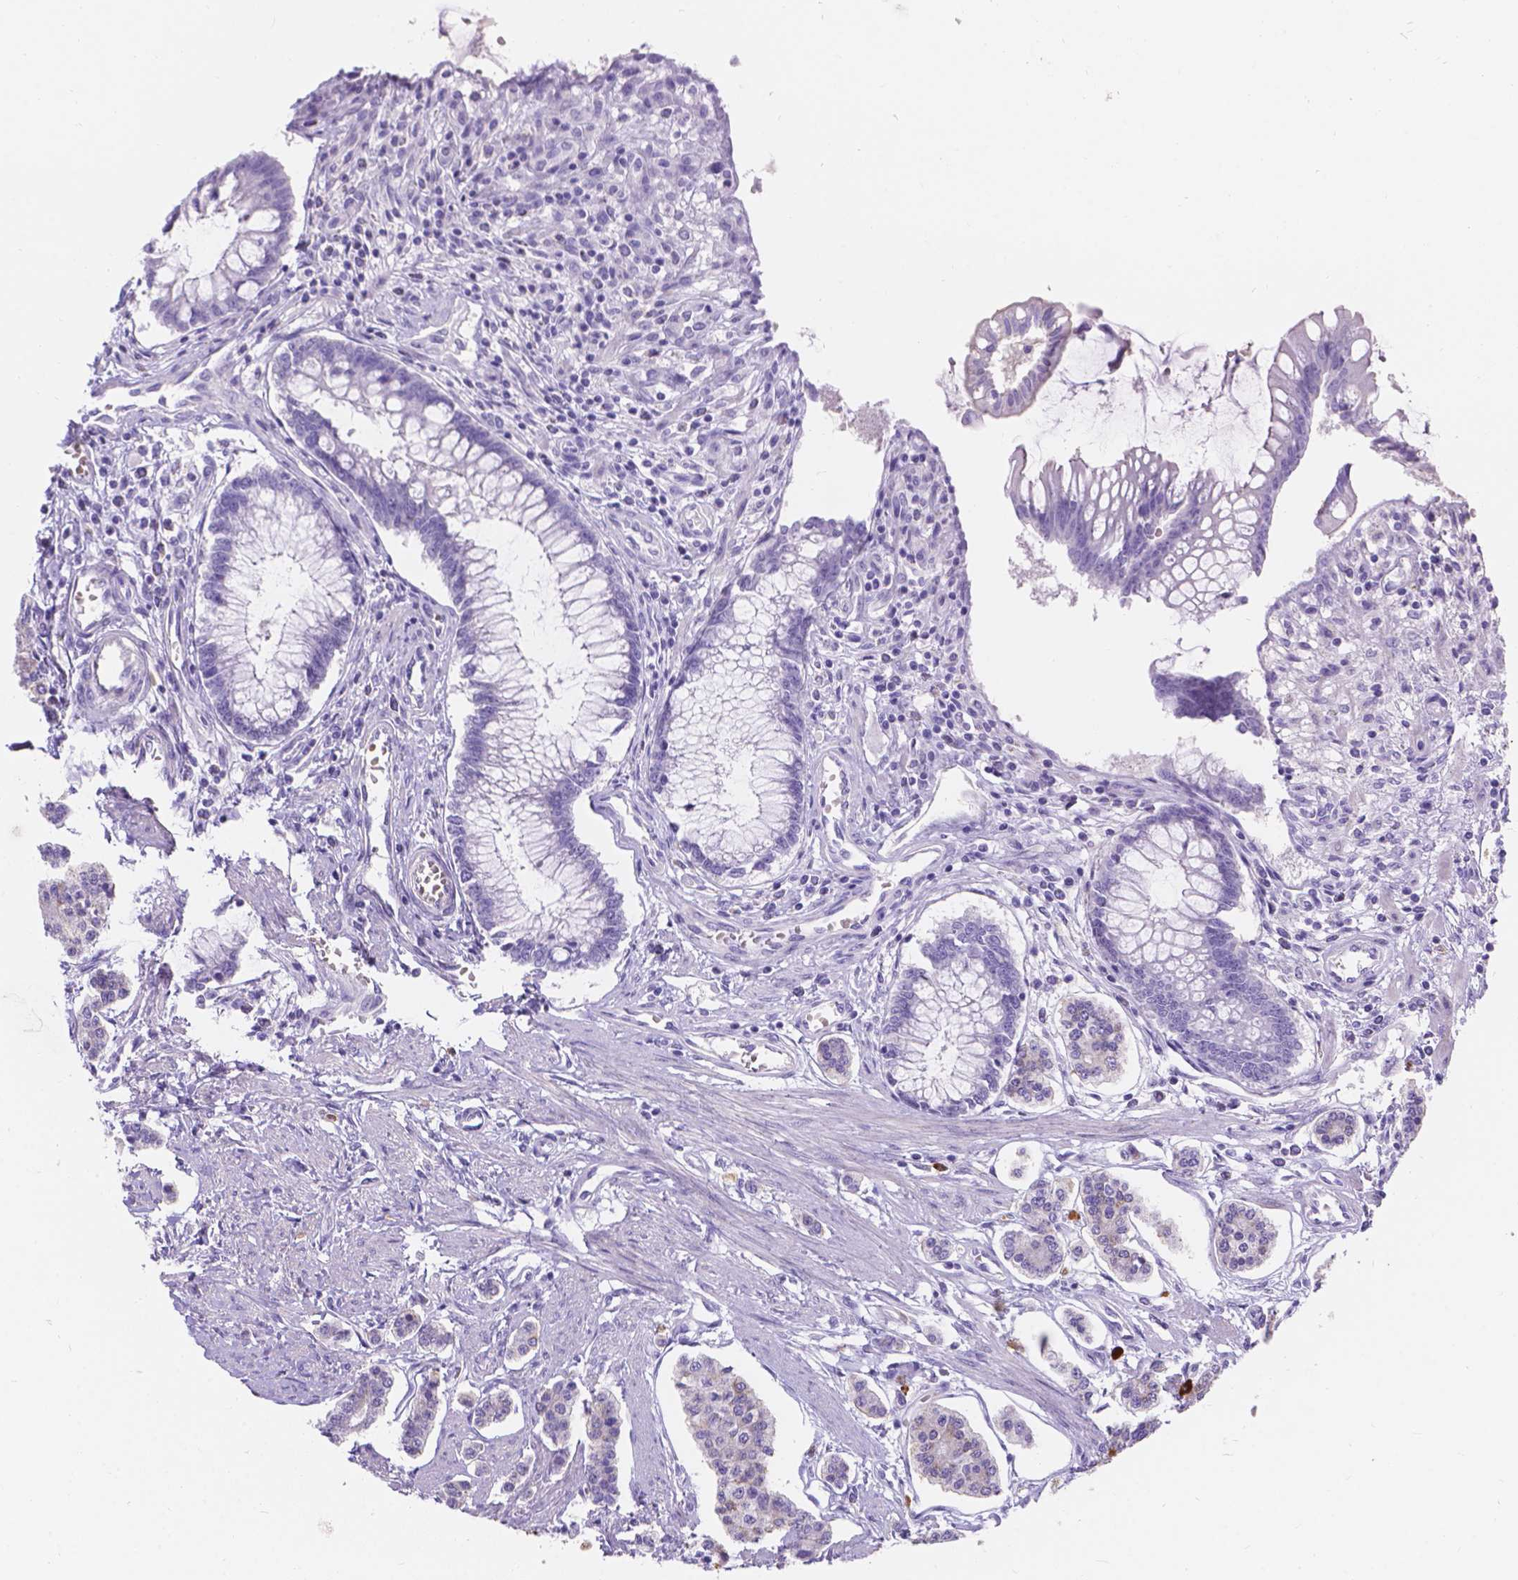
{"staining": {"intensity": "negative", "quantity": "none", "location": "none"}, "tissue": "carcinoid", "cell_type": "Tumor cells", "image_type": "cancer", "snomed": [{"axis": "morphology", "description": "Carcinoid, malignant, NOS"}, {"axis": "topography", "description": "Small intestine"}], "caption": "There is no significant staining in tumor cells of carcinoid (malignant).", "gene": "GNRHR", "patient": {"sex": "female", "age": 65}}